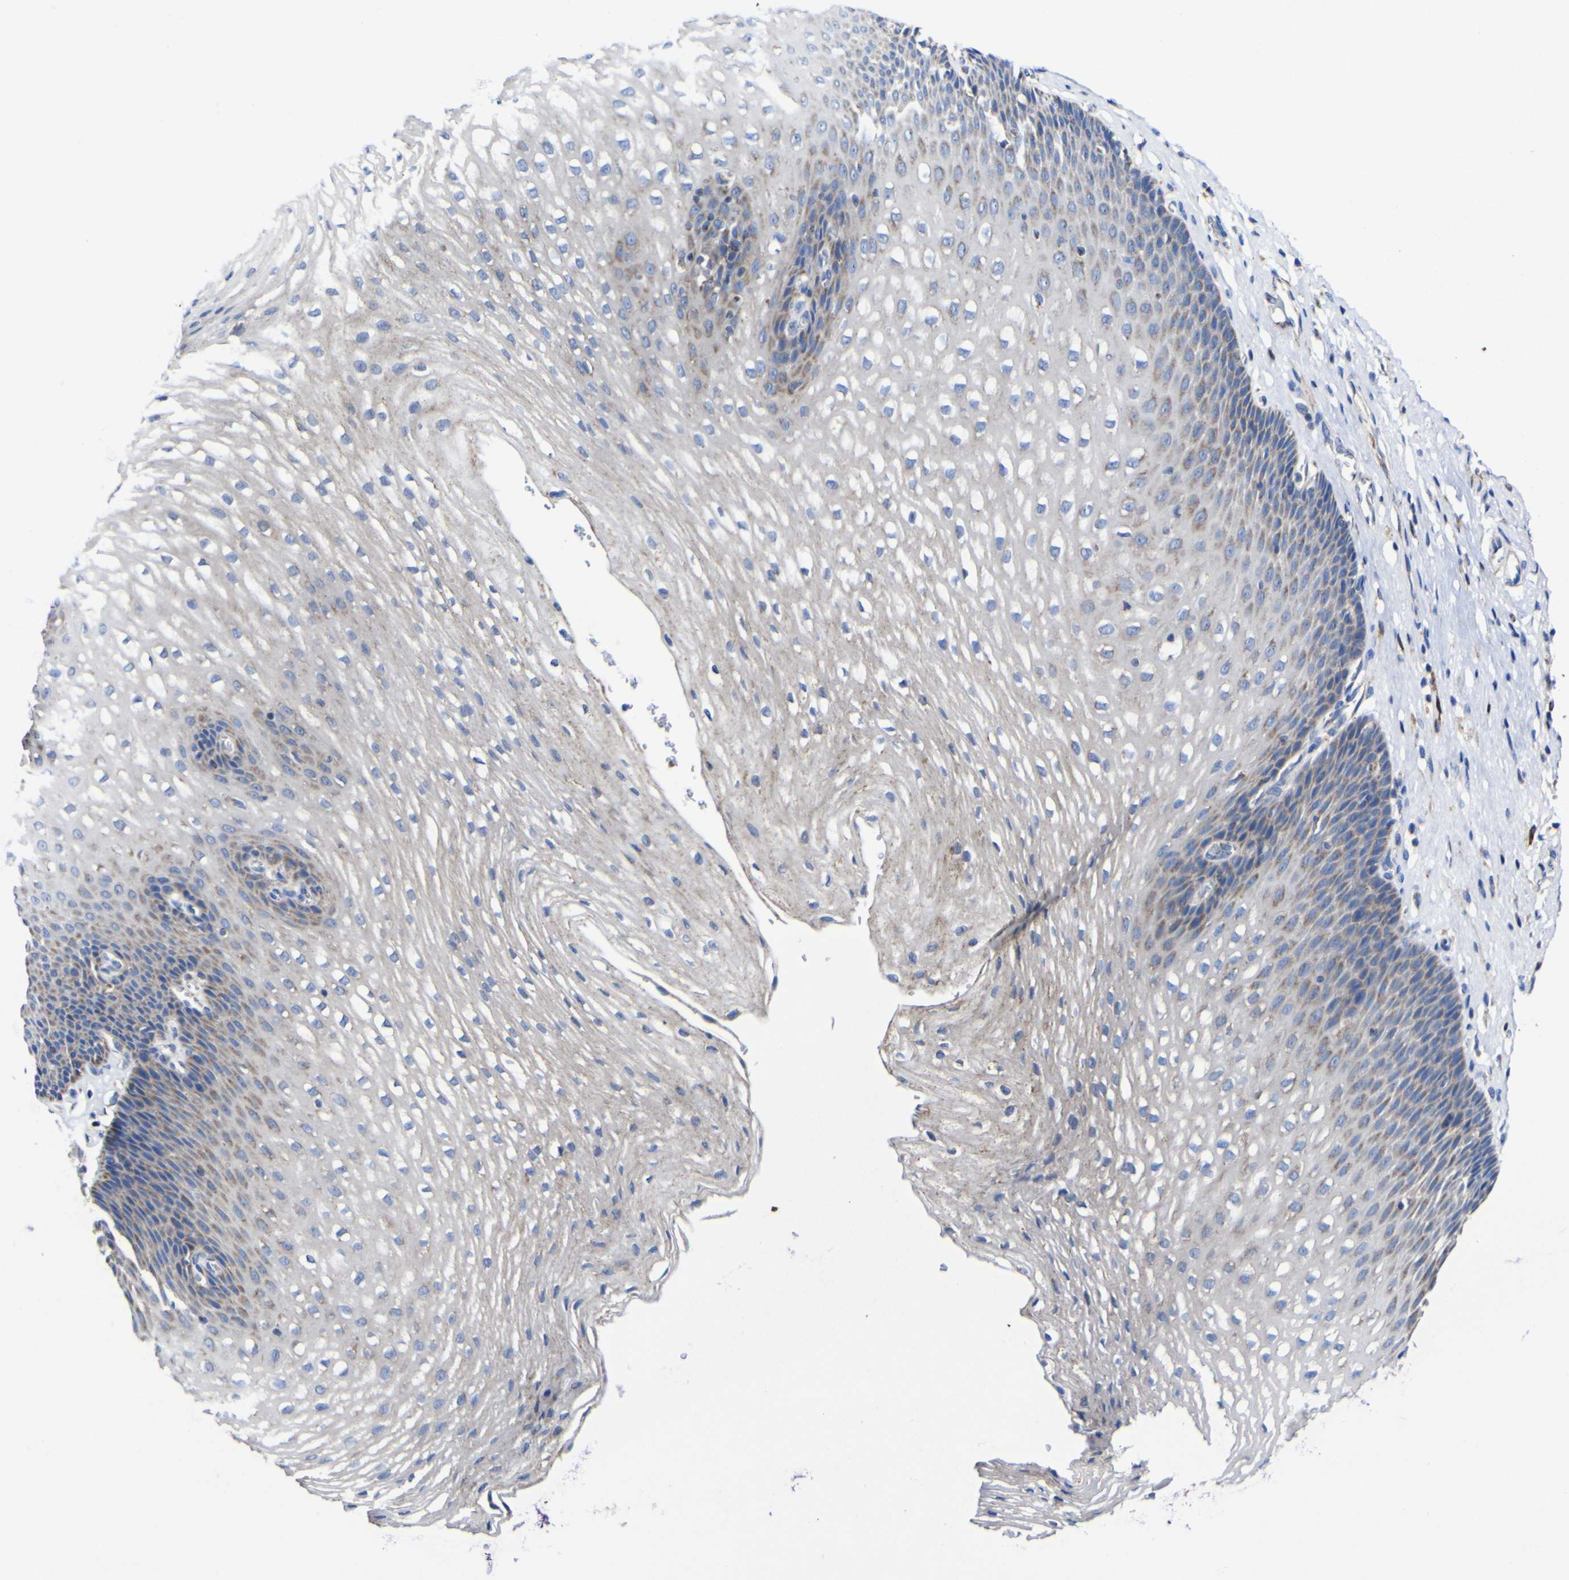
{"staining": {"intensity": "negative", "quantity": "none", "location": "none"}, "tissue": "esophagus", "cell_type": "Squamous epithelial cells", "image_type": "normal", "snomed": [{"axis": "morphology", "description": "Normal tissue, NOS"}, {"axis": "topography", "description": "Esophagus"}], "caption": "A high-resolution micrograph shows immunohistochemistry (IHC) staining of unremarkable esophagus, which demonstrates no significant positivity in squamous epithelial cells.", "gene": "CCDC90B", "patient": {"sex": "male", "age": 48}}